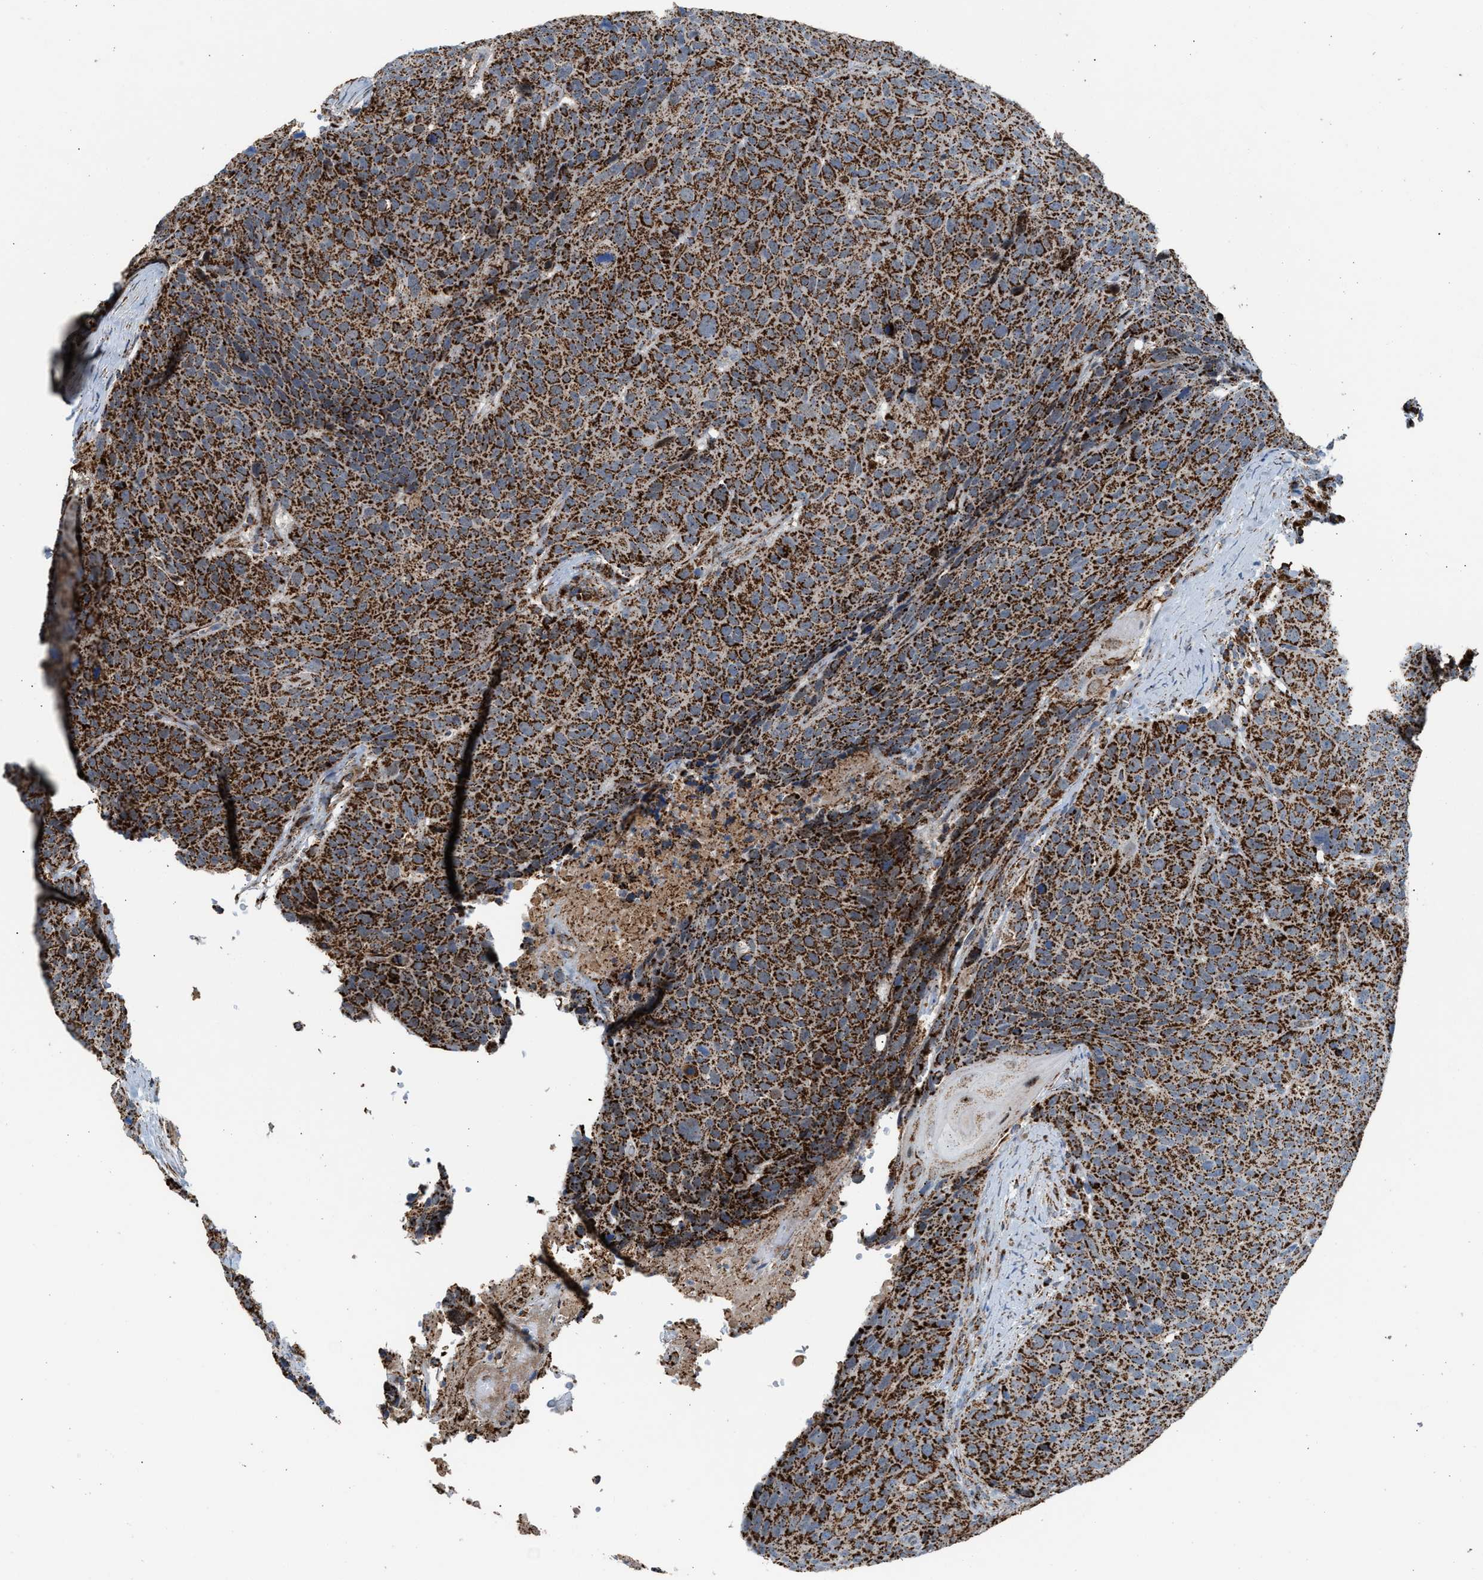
{"staining": {"intensity": "strong", "quantity": ">75%", "location": "cytoplasmic/membranous"}, "tissue": "head and neck cancer", "cell_type": "Tumor cells", "image_type": "cancer", "snomed": [{"axis": "morphology", "description": "Squamous cell carcinoma, NOS"}, {"axis": "topography", "description": "Head-Neck"}], "caption": "Human head and neck cancer (squamous cell carcinoma) stained with a protein marker exhibits strong staining in tumor cells.", "gene": "PMPCA", "patient": {"sex": "male", "age": 66}}